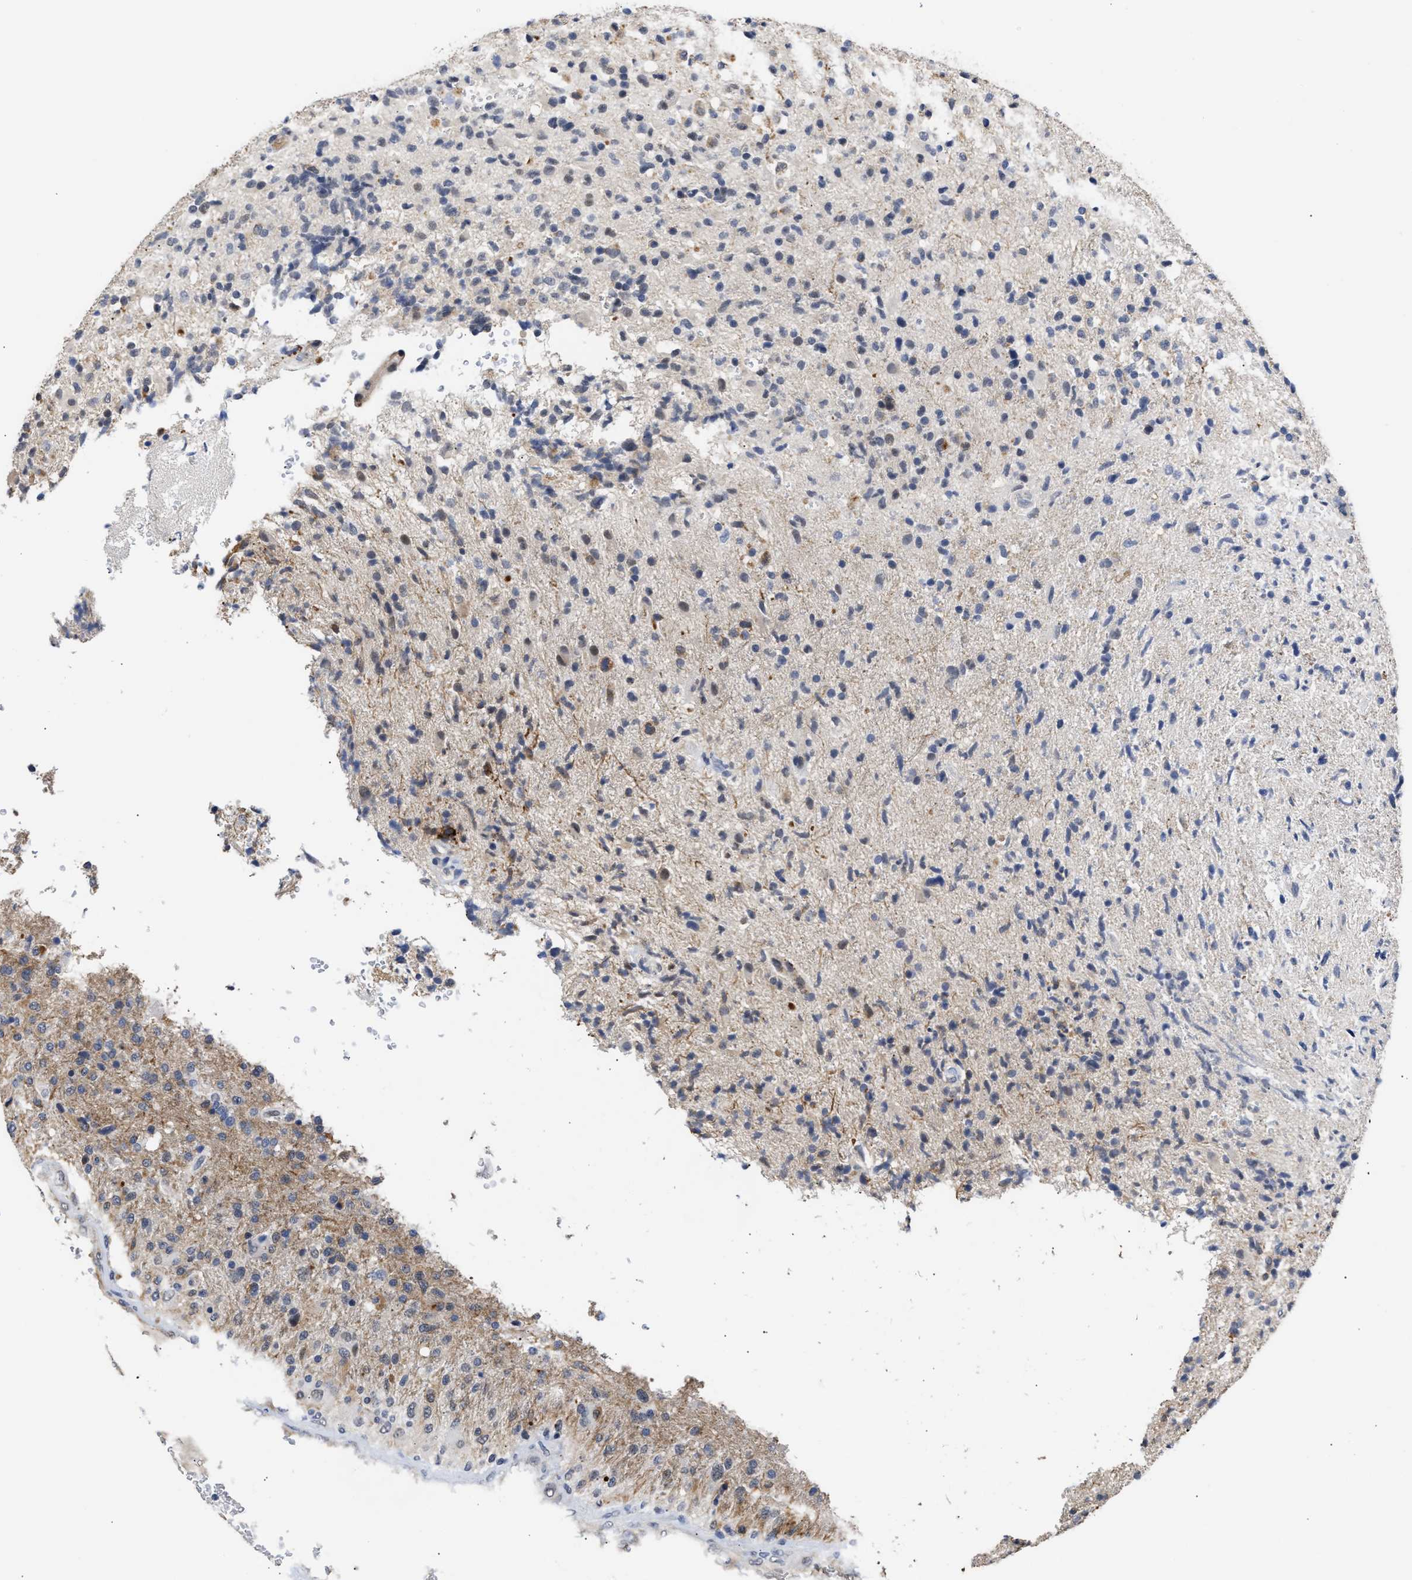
{"staining": {"intensity": "weak", "quantity": "<25%", "location": "cytoplasmic/membranous"}, "tissue": "glioma", "cell_type": "Tumor cells", "image_type": "cancer", "snomed": [{"axis": "morphology", "description": "Glioma, malignant, High grade"}, {"axis": "topography", "description": "Brain"}], "caption": "Immunohistochemistry photomicrograph of glioma stained for a protein (brown), which demonstrates no staining in tumor cells. Nuclei are stained in blue.", "gene": "AHNAK2", "patient": {"sex": "male", "age": 72}}